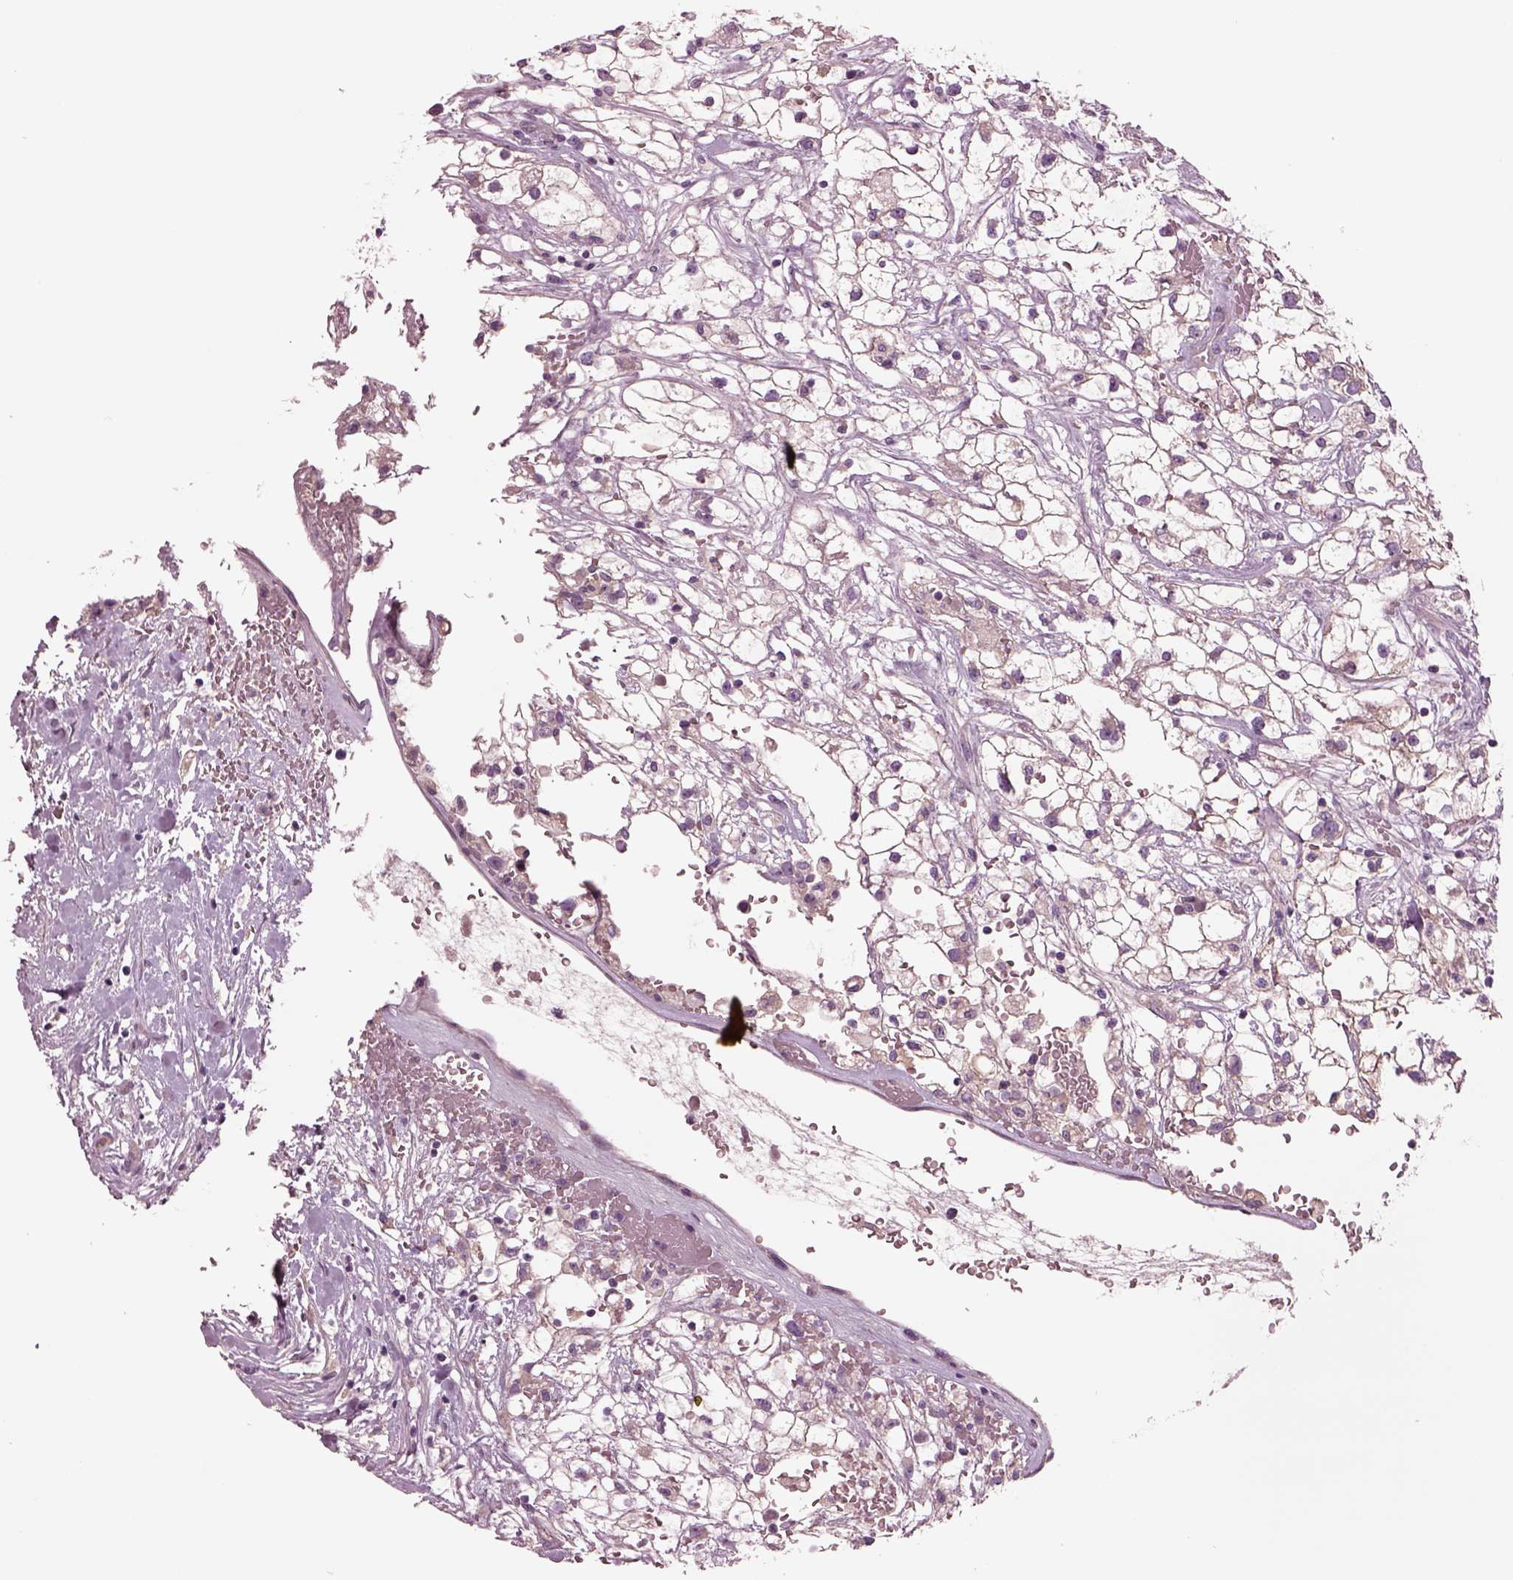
{"staining": {"intensity": "weak", "quantity": "25%-75%", "location": "cytoplasmic/membranous"}, "tissue": "renal cancer", "cell_type": "Tumor cells", "image_type": "cancer", "snomed": [{"axis": "morphology", "description": "Adenocarcinoma, NOS"}, {"axis": "topography", "description": "Kidney"}], "caption": "Tumor cells reveal low levels of weak cytoplasmic/membranous staining in about 25%-75% of cells in human renal adenocarcinoma. (DAB (3,3'-diaminobenzidine) IHC, brown staining for protein, blue staining for nuclei).", "gene": "HTR1B", "patient": {"sex": "male", "age": 59}}